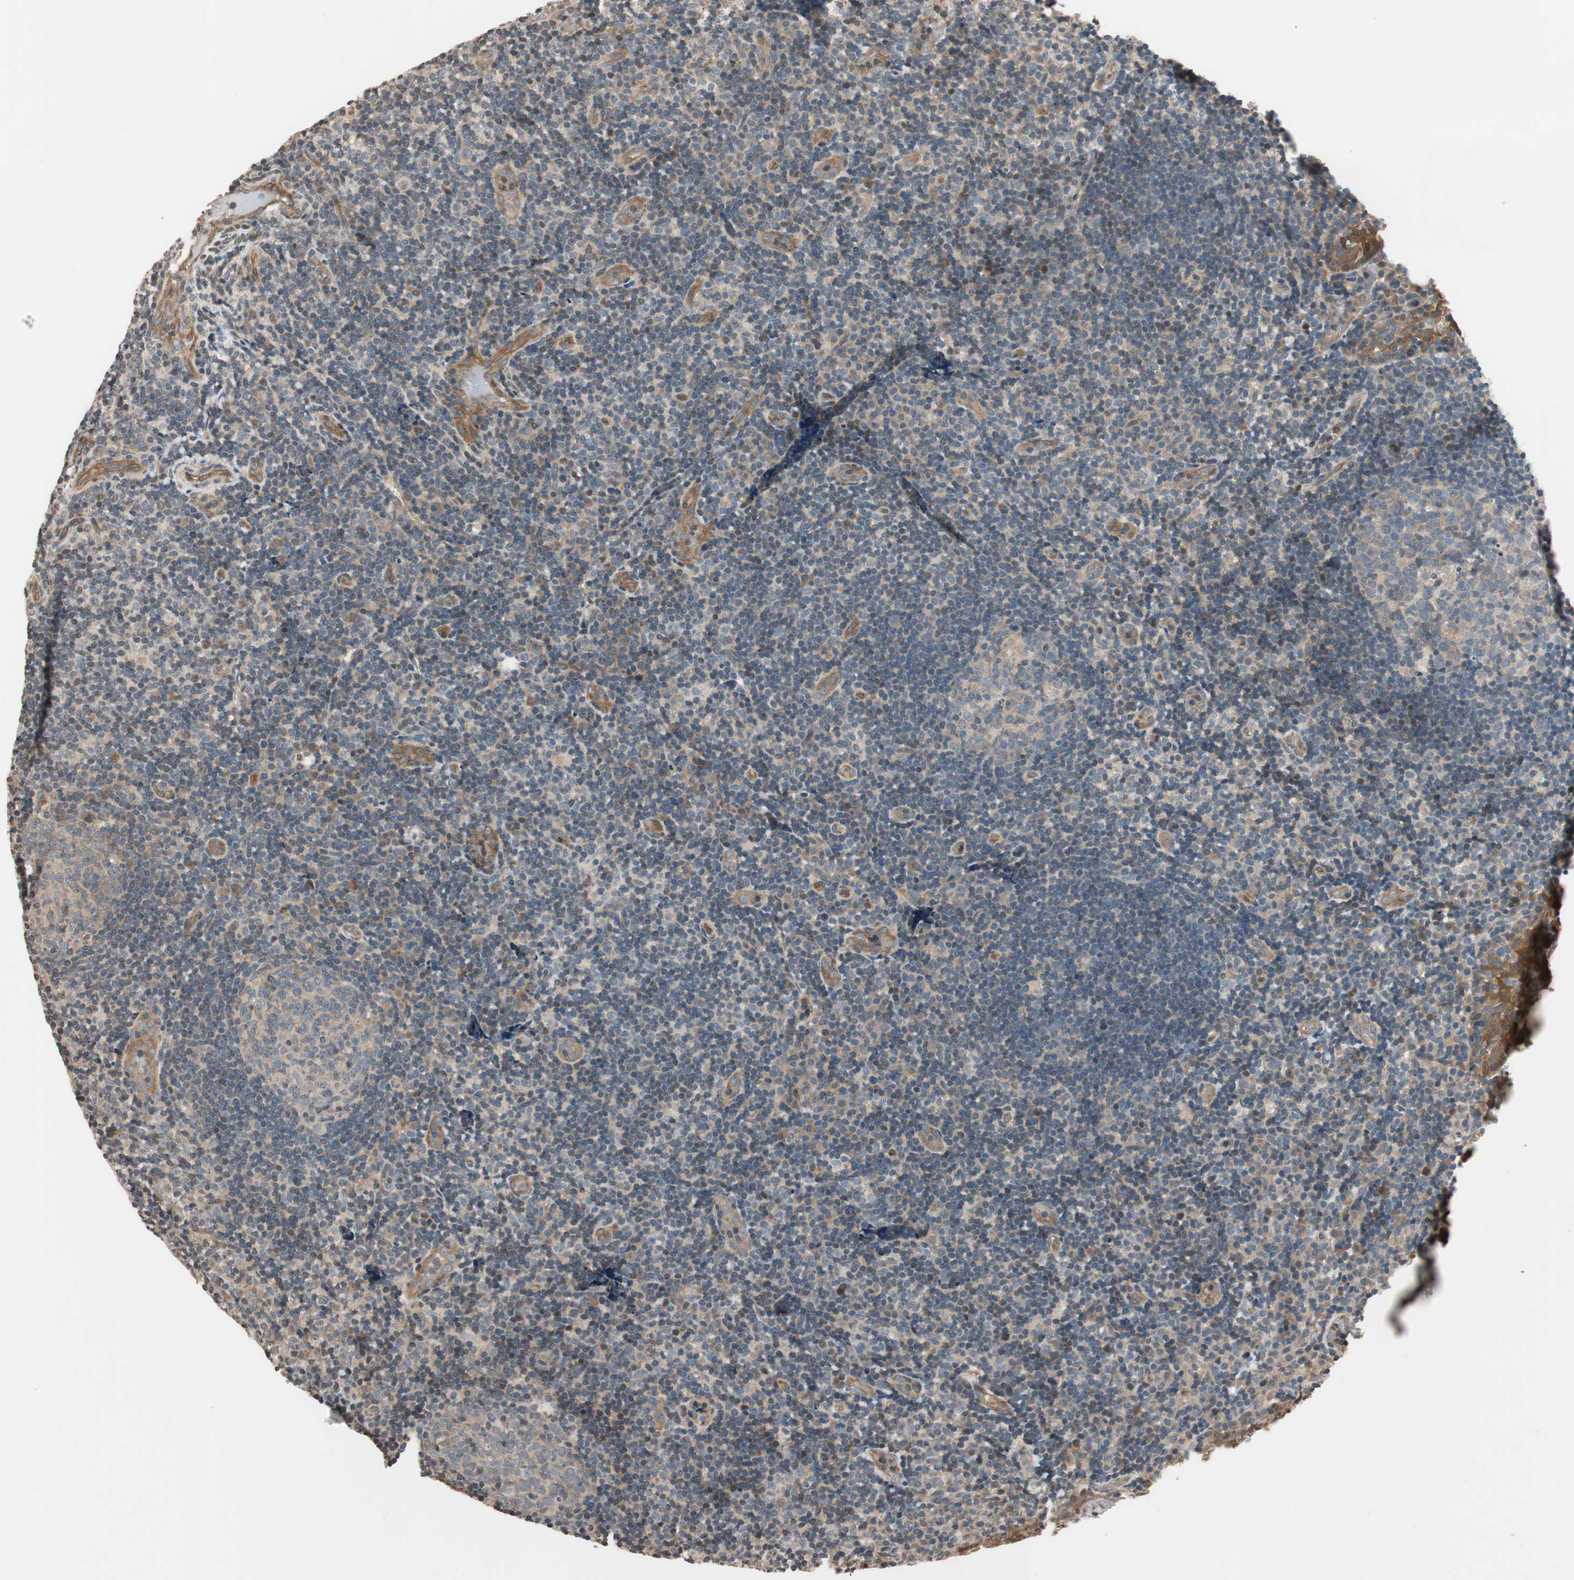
{"staining": {"intensity": "weak", "quantity": ">75%", "location": "cytoplasmic/membranous"}, "tissue": "tonsil", "cell_type": "Germinal center cells", "image_type": "normal", "snomed": [{"axis": "morphology", "description": "Normal tissue, NOS"}, {"axis": "topography", "description": "Tonsil"}], "caption": "This micrograph reveals IHC staining of unremarkable human tonsil, with low weak cytoplasmic/membranous positivity in about >75% of germinal center cells.", "gene": "GCLM", "patient": {"sex": "female", "age": 40}}